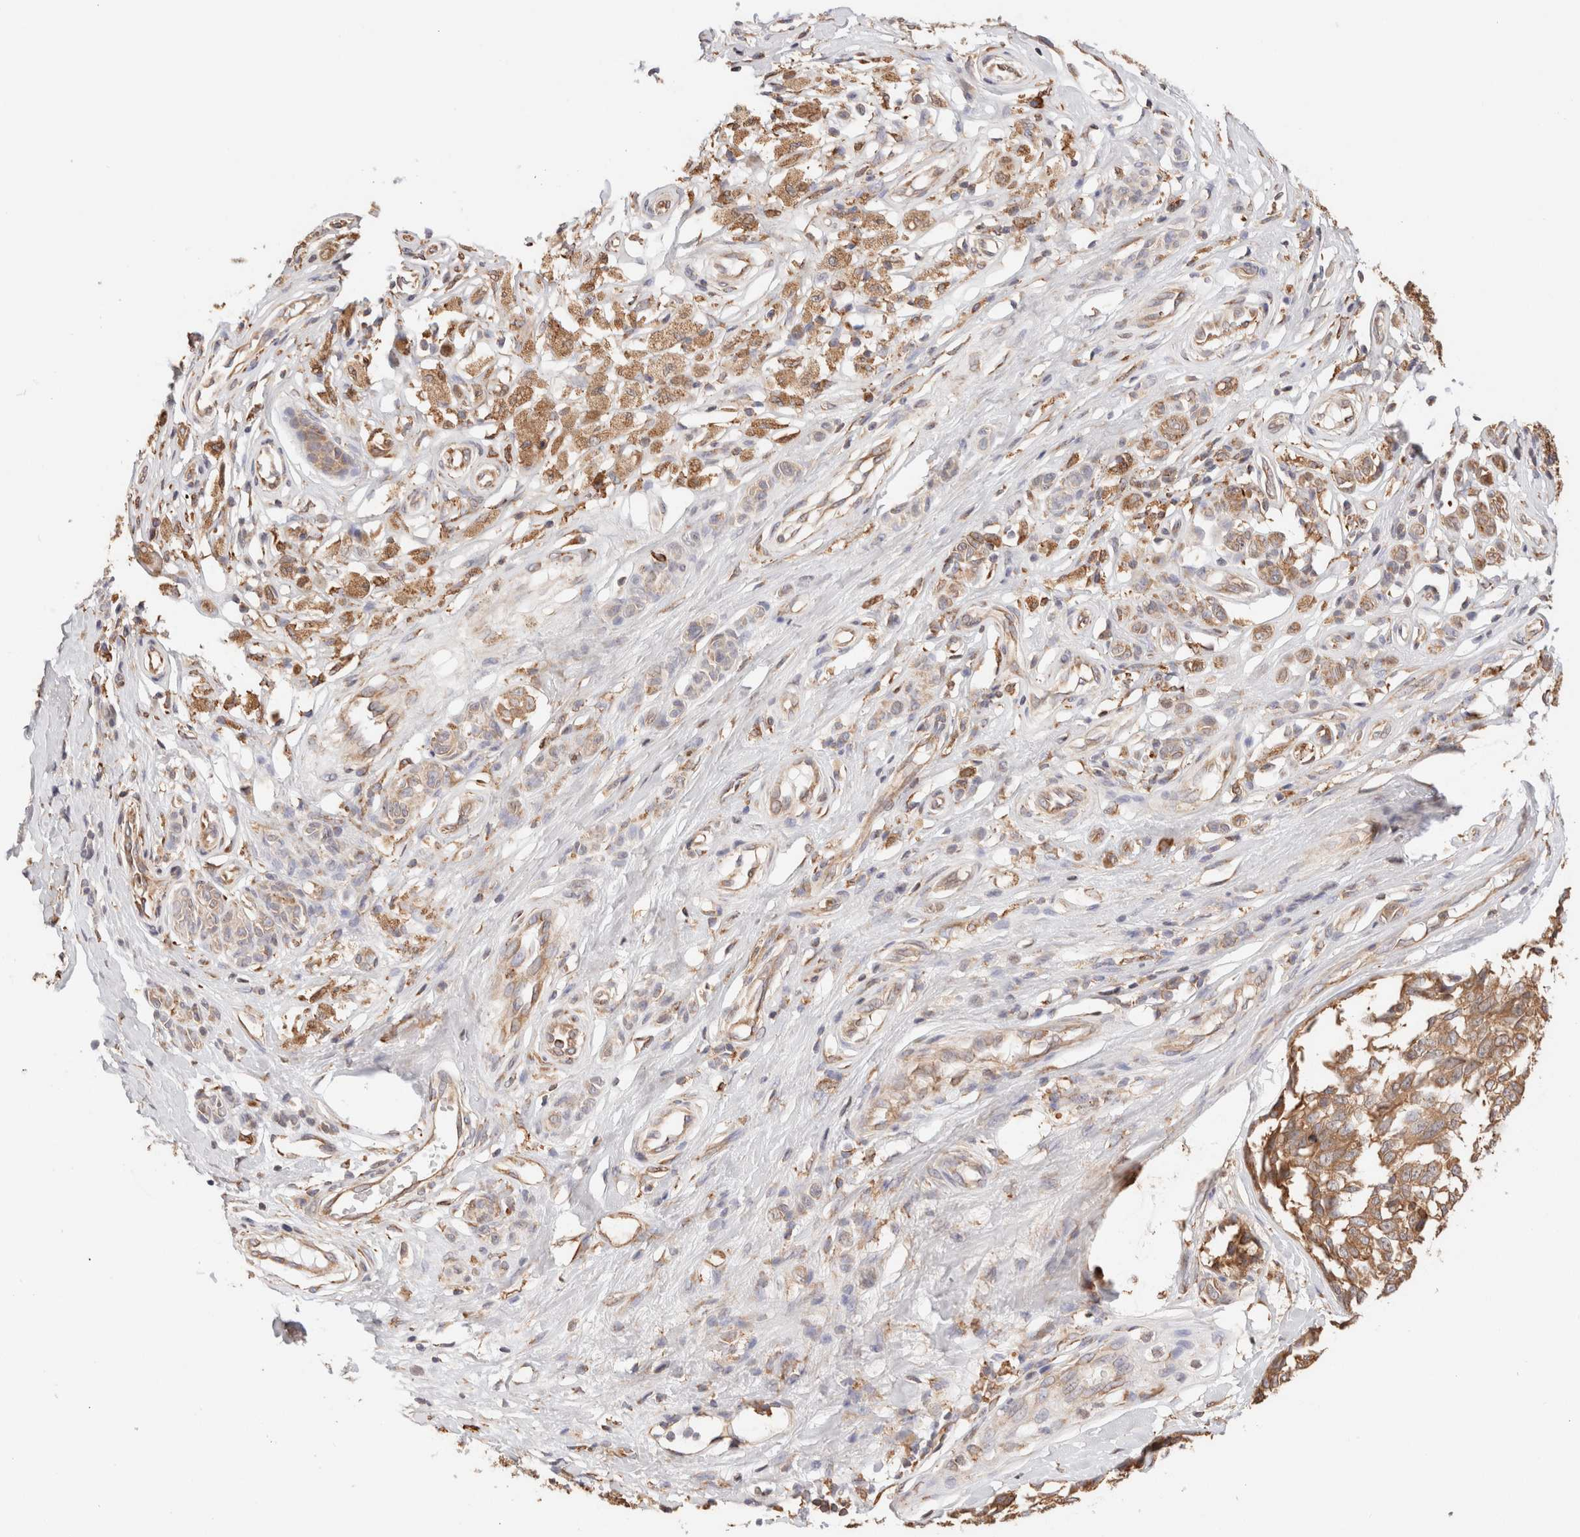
{"staining": {"intensity": "moderate", "quantity": ">75%", "location": "cytoplasmic/membranous"}, "tissue": "melanoma", "cell_type": "Tumor cells", "image_type": "cancer", "snomed": [{"axis": "morphology", "description": "Malignant melanoma, NOS"}, {"axis": "topography", "description": "Skin"}], "caption": "Melanoma stained with immunohistochemistry displays moderate cytoplasmic/membranous staining in approximately >75% of tumor cells.", "gene": "FER", "patient": {"sex": "female", "age": 64}}